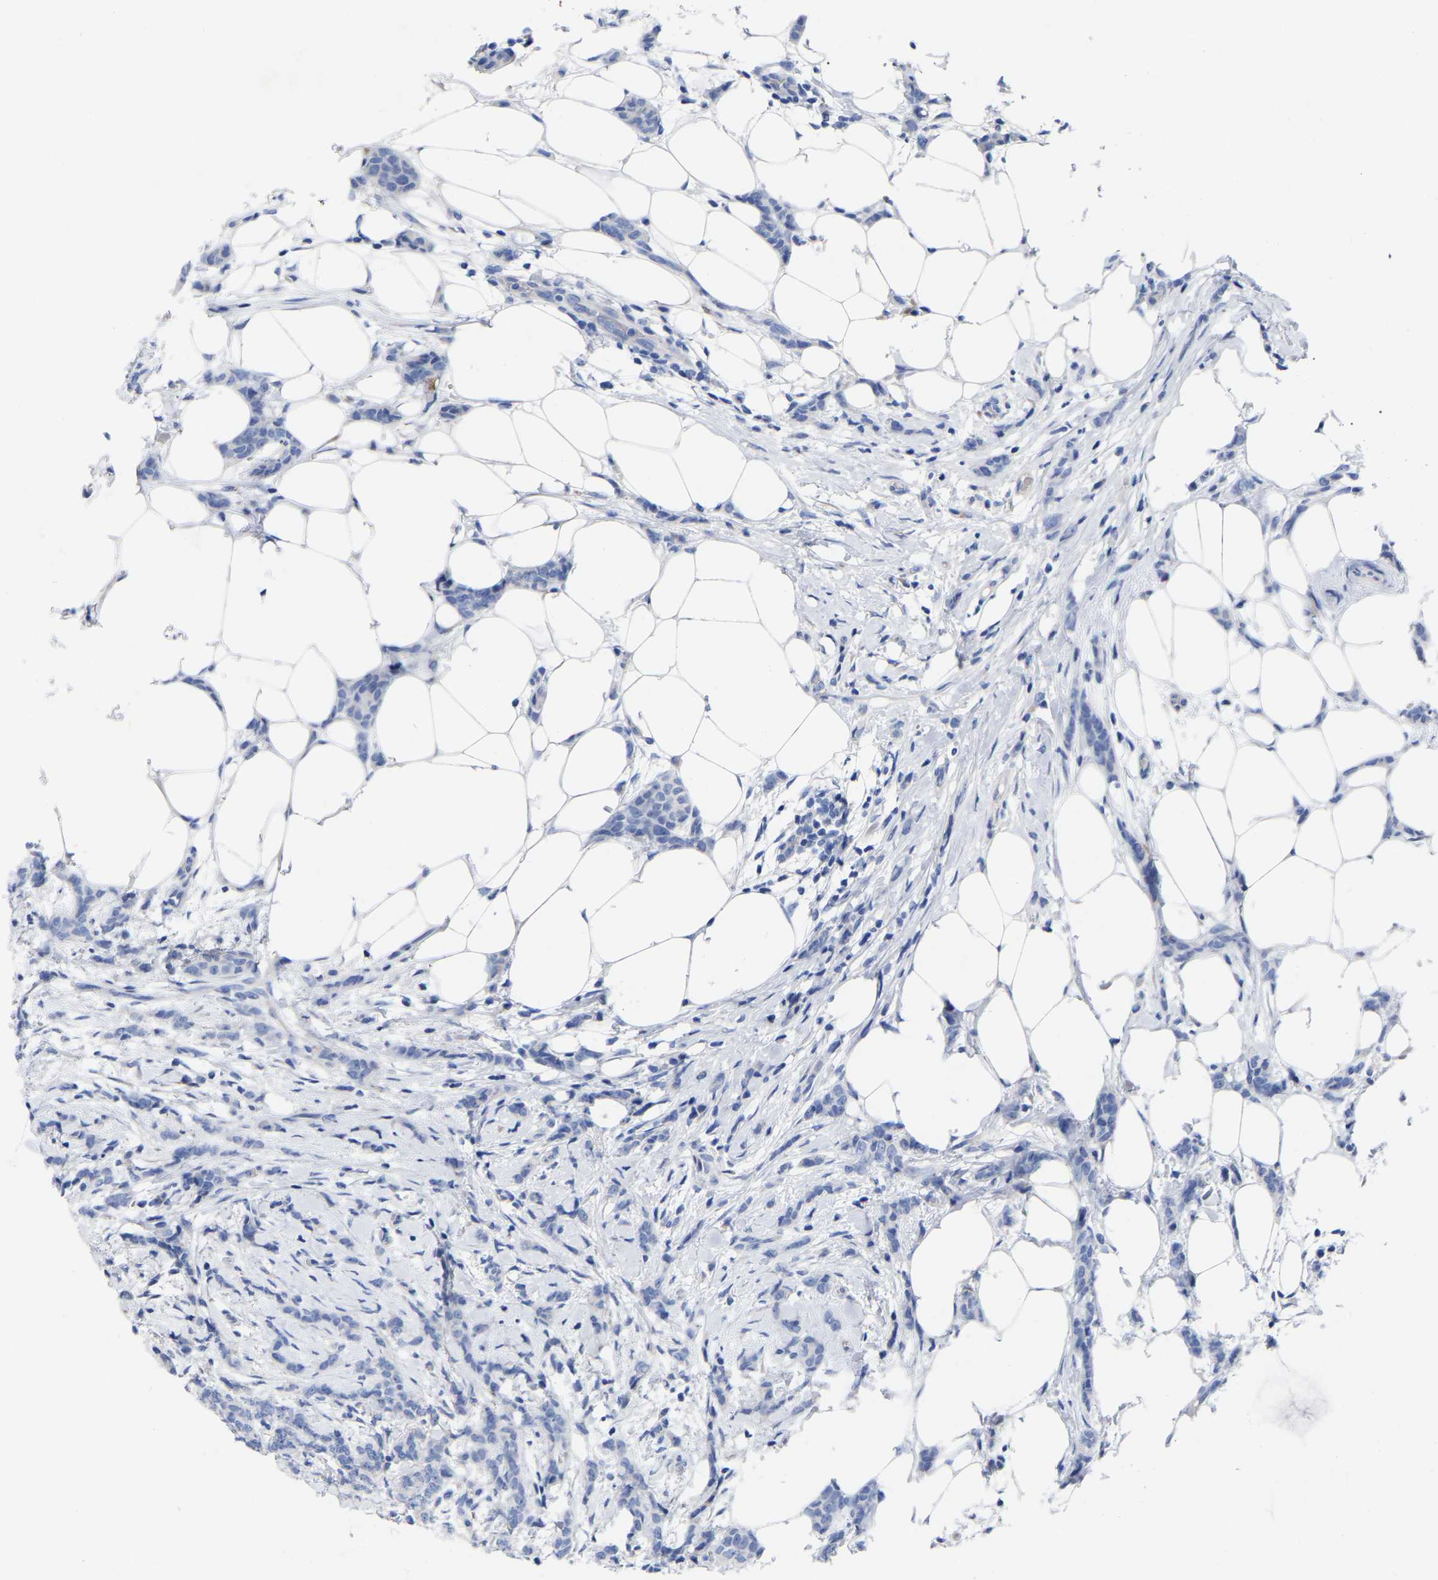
{"staining": {"intensity": "negative", "quantity": "none", "location": "none"}, "tissue": "breast cancer", "cell_type": "Tumor cells", "image_type": "cancer", "snomed": [{"axis": "morphology", "description": "Lobular carcinoma"}, {"axis": "topography", "description": "Skin"}, {"axis": "topography", "description": "Breast"}], "caption": "Immunohistochemical staining of breast cancer (lobular carcinoma) exhibits no significant staining in tumor cells.", "gene": "HAPLN1", "patient": {"sex": "female", "age": 46}}